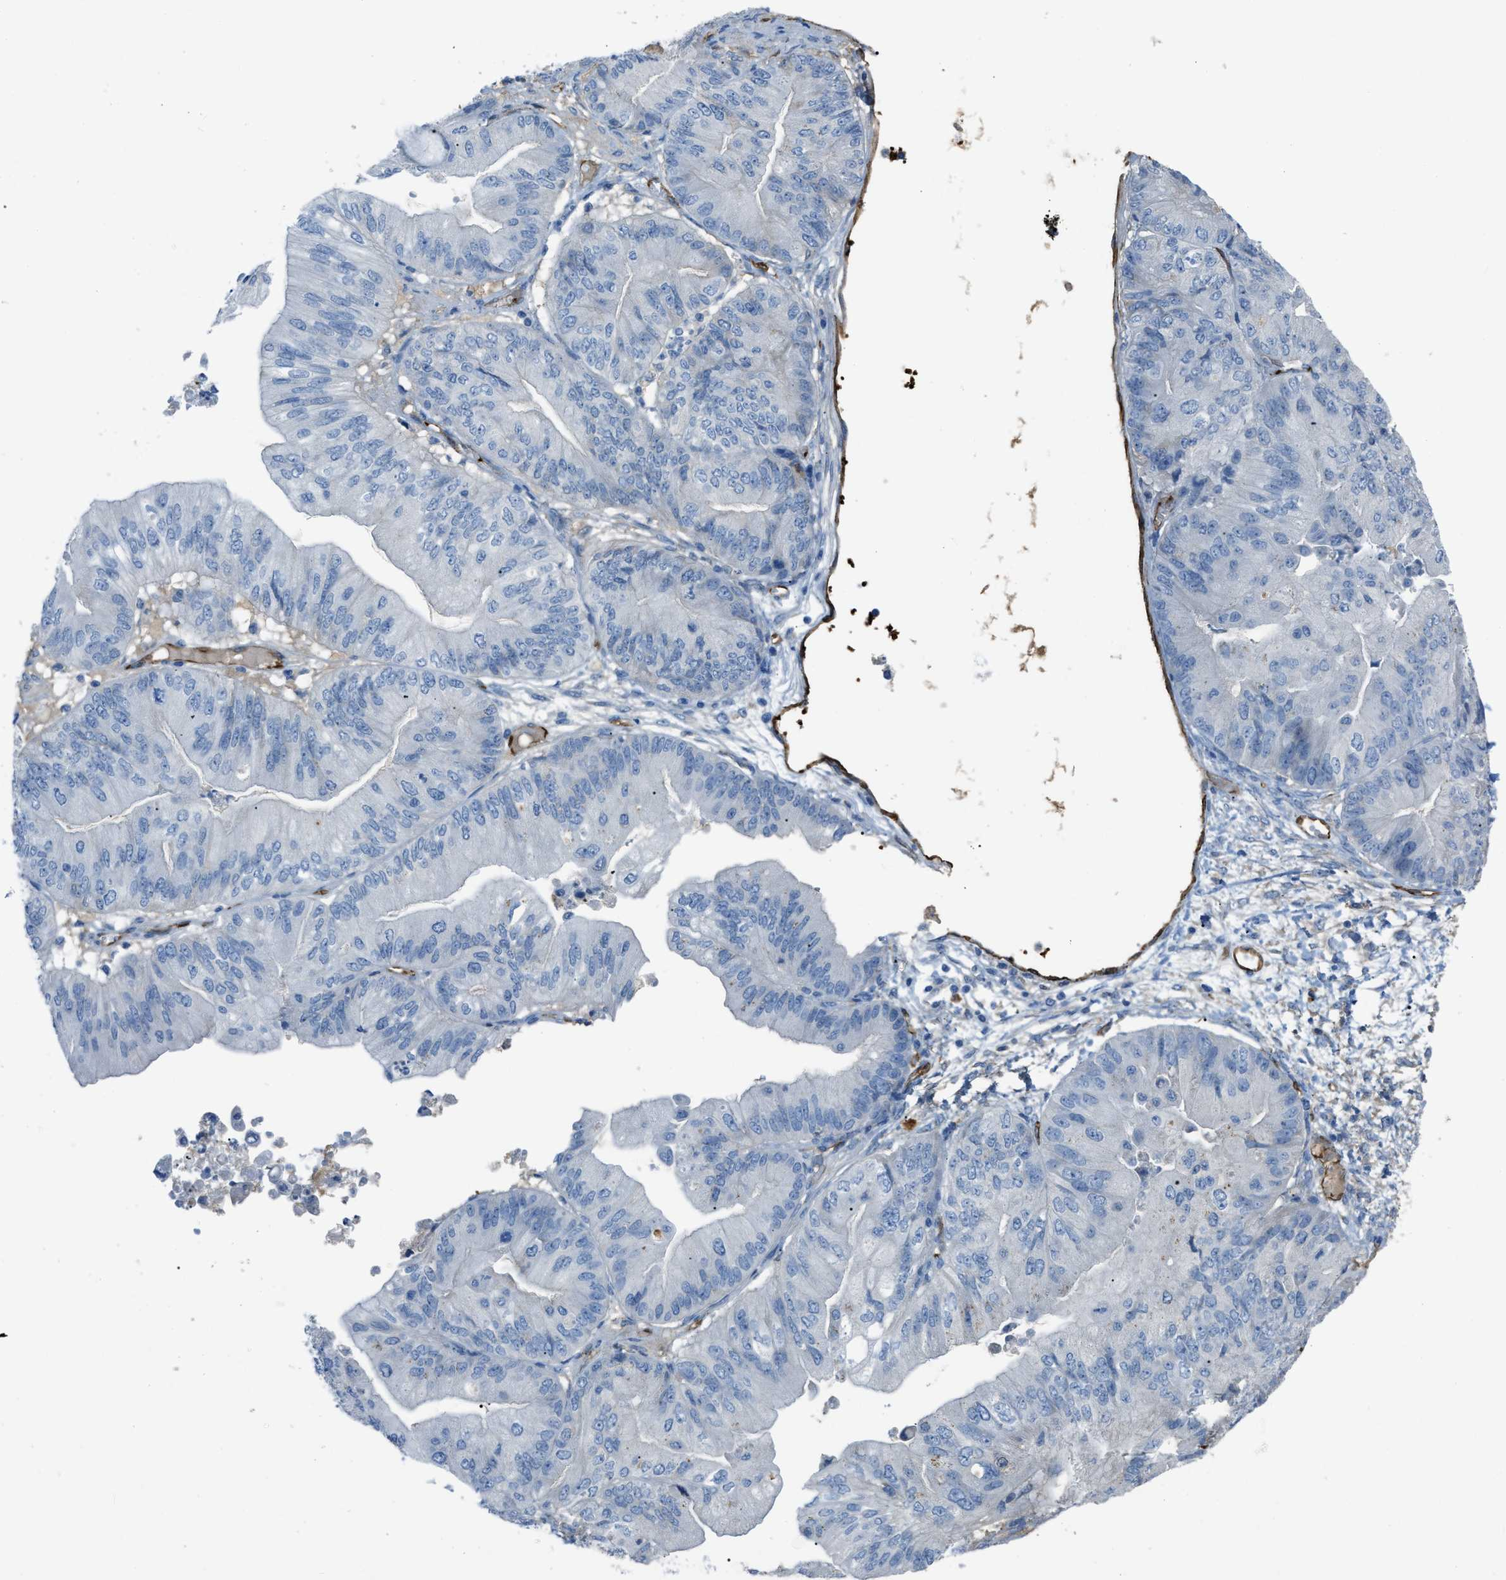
{"staining": {"intensity": "negative", "quantity": "none", "location": "none"}, "tissue": "ovarian cancer", "cell_type": "Tumor cells", "image_type": "cancer", "snomed": [{"axis": "morphology", "description": "Cystadenocarcinoma, mucinous, NOS"}, {"axis": "topography", "description": "Ovary"}], "caption": "The photomicrograph displays no significant staining in tumor cells of ovarian cancer (mucinous cystadenocarcinoma).", "gene": "SLC22A15", "patient": {"sex": "female", "age": 61}}